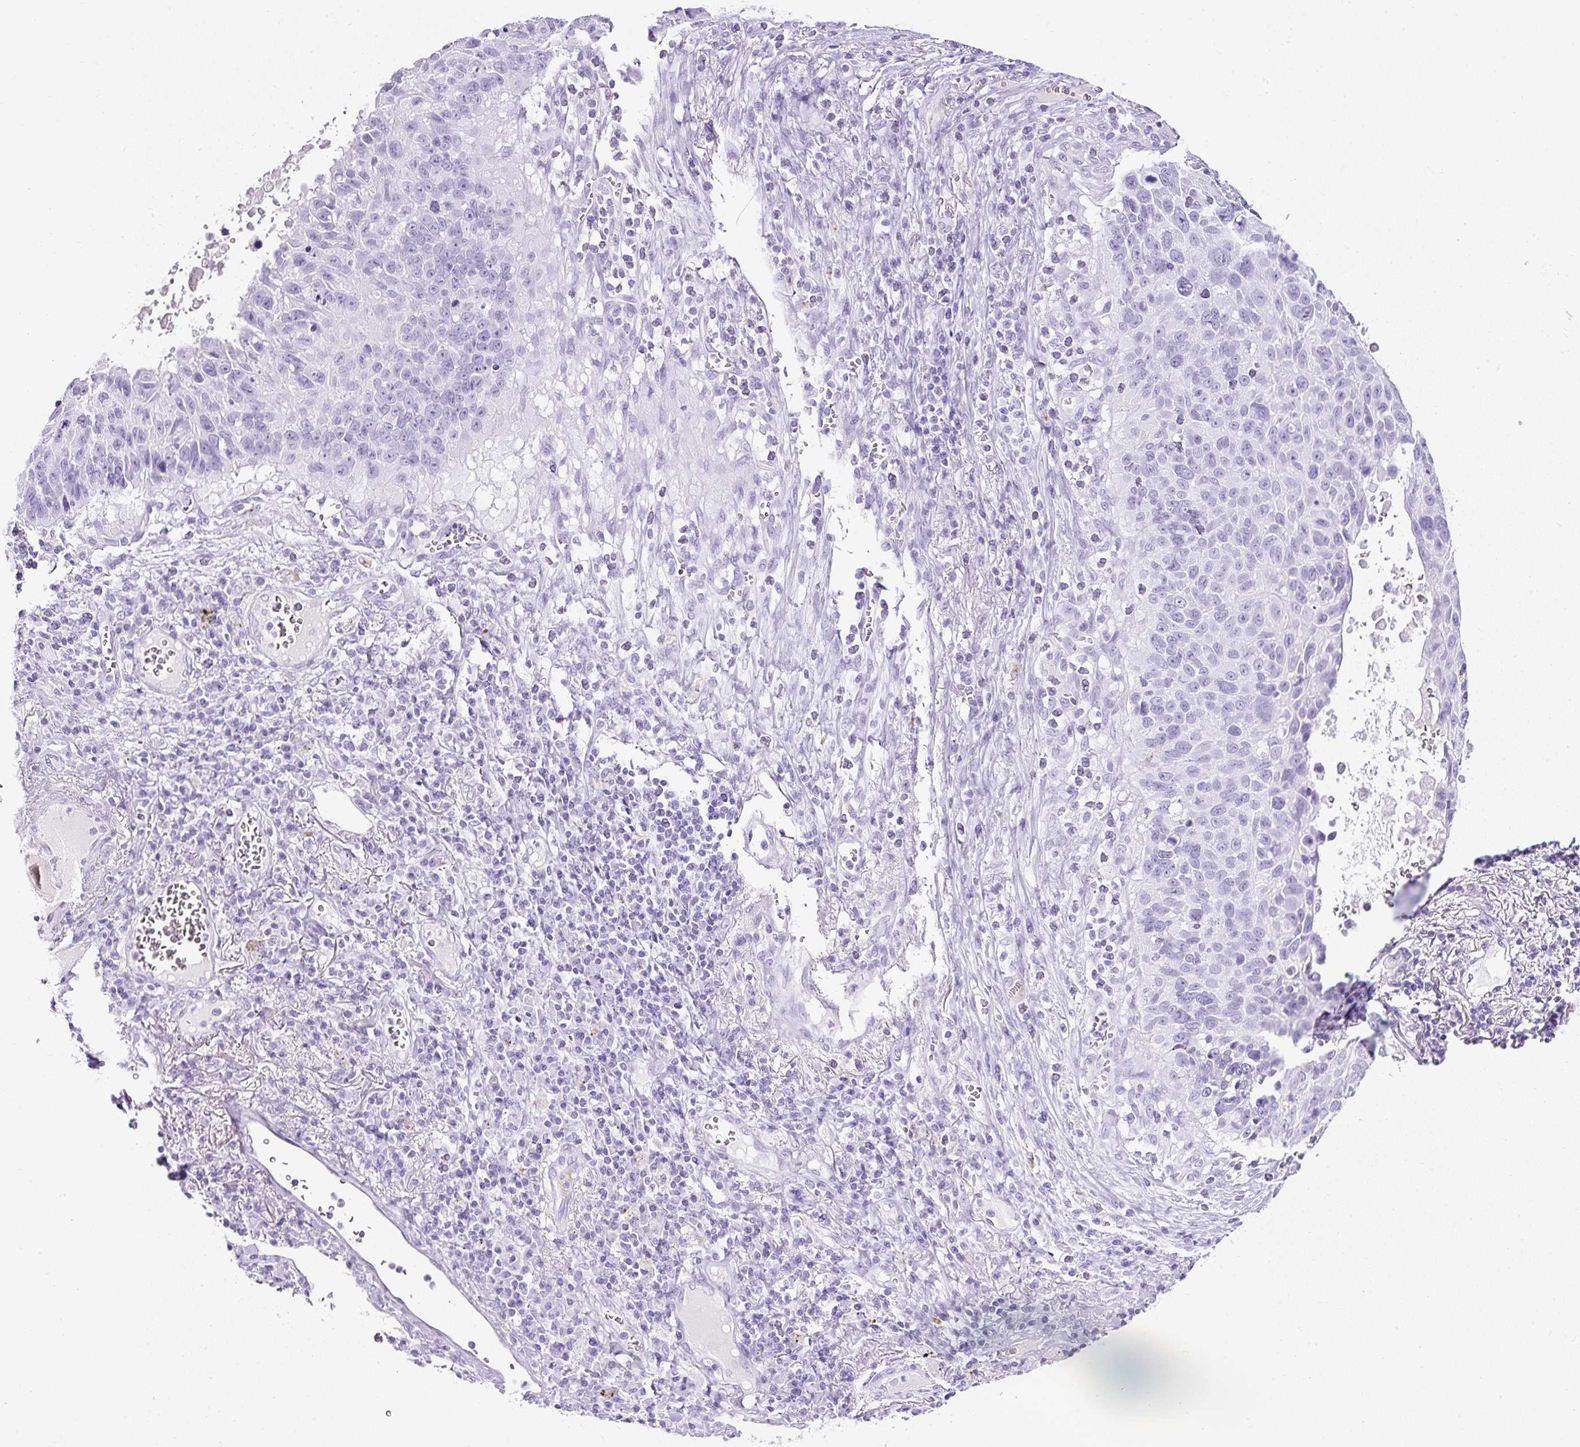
{"staining": {"intensity": "negative", "quantity": "none", "location": "none"}, "tissue": "lung cancer", "cell_type": "Tumor cells", "image_type": "cancer", "snomed": [{"axis": "morphology", "description": "Squamous cell carcinoma, NOS"}, {"axis": "topography", "description": "Lung"}], "caption": "Tumor cells are negative for brown protein staining in lung cancer (squamous cell carcinoma).", "gene": "TMEM200B", "patient": {"sex": "male", "age": 66}}